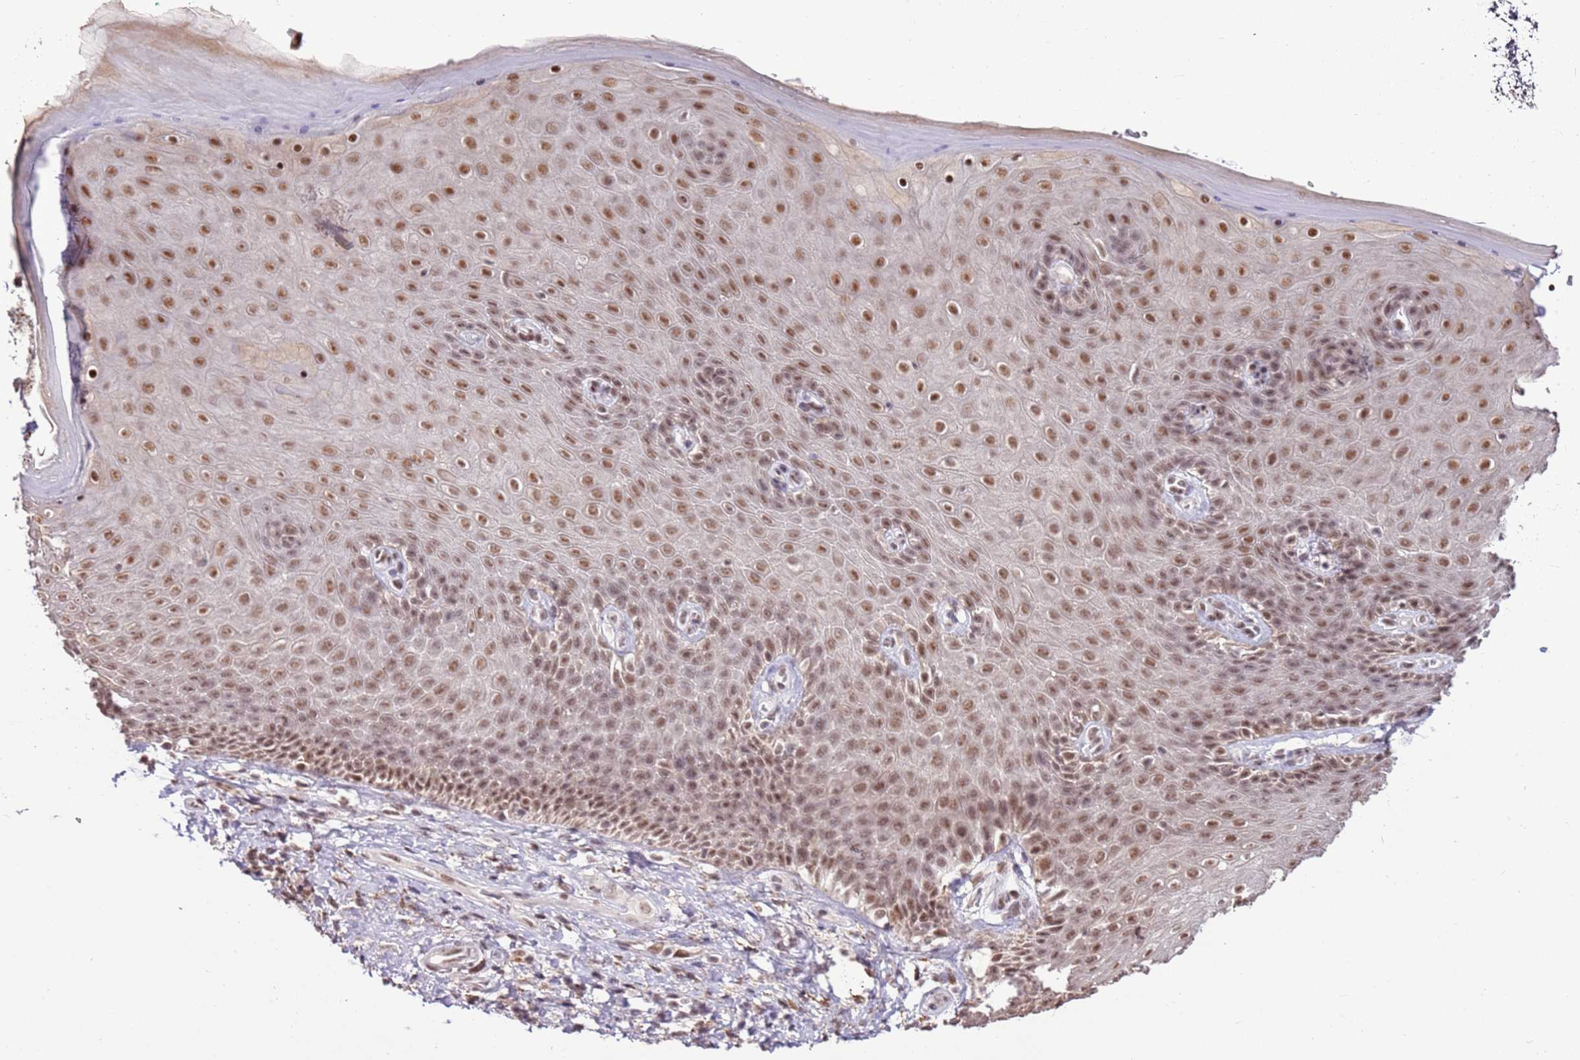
{"staining": {"intensity": "moderate", "quantity": ">75%", "location": "nuclear"}, "tissue": "skin", "cell_type": "Epidermal cells", "image_type": "normal", "snomed": [{"axis": "morphology", "description": "Normal tissue, NOS"}, {"axis": "topography", "description": "Anal"}, {"axis": "topography", "description": "Peripheral nerve tissue"}], "caption": "A brown stain labels moderate nuclear staining of a protein in epidermal cells of unremarkable human skin.", "gene": "AKAP8L", "patient": {"sex": "male", "age": 53}}